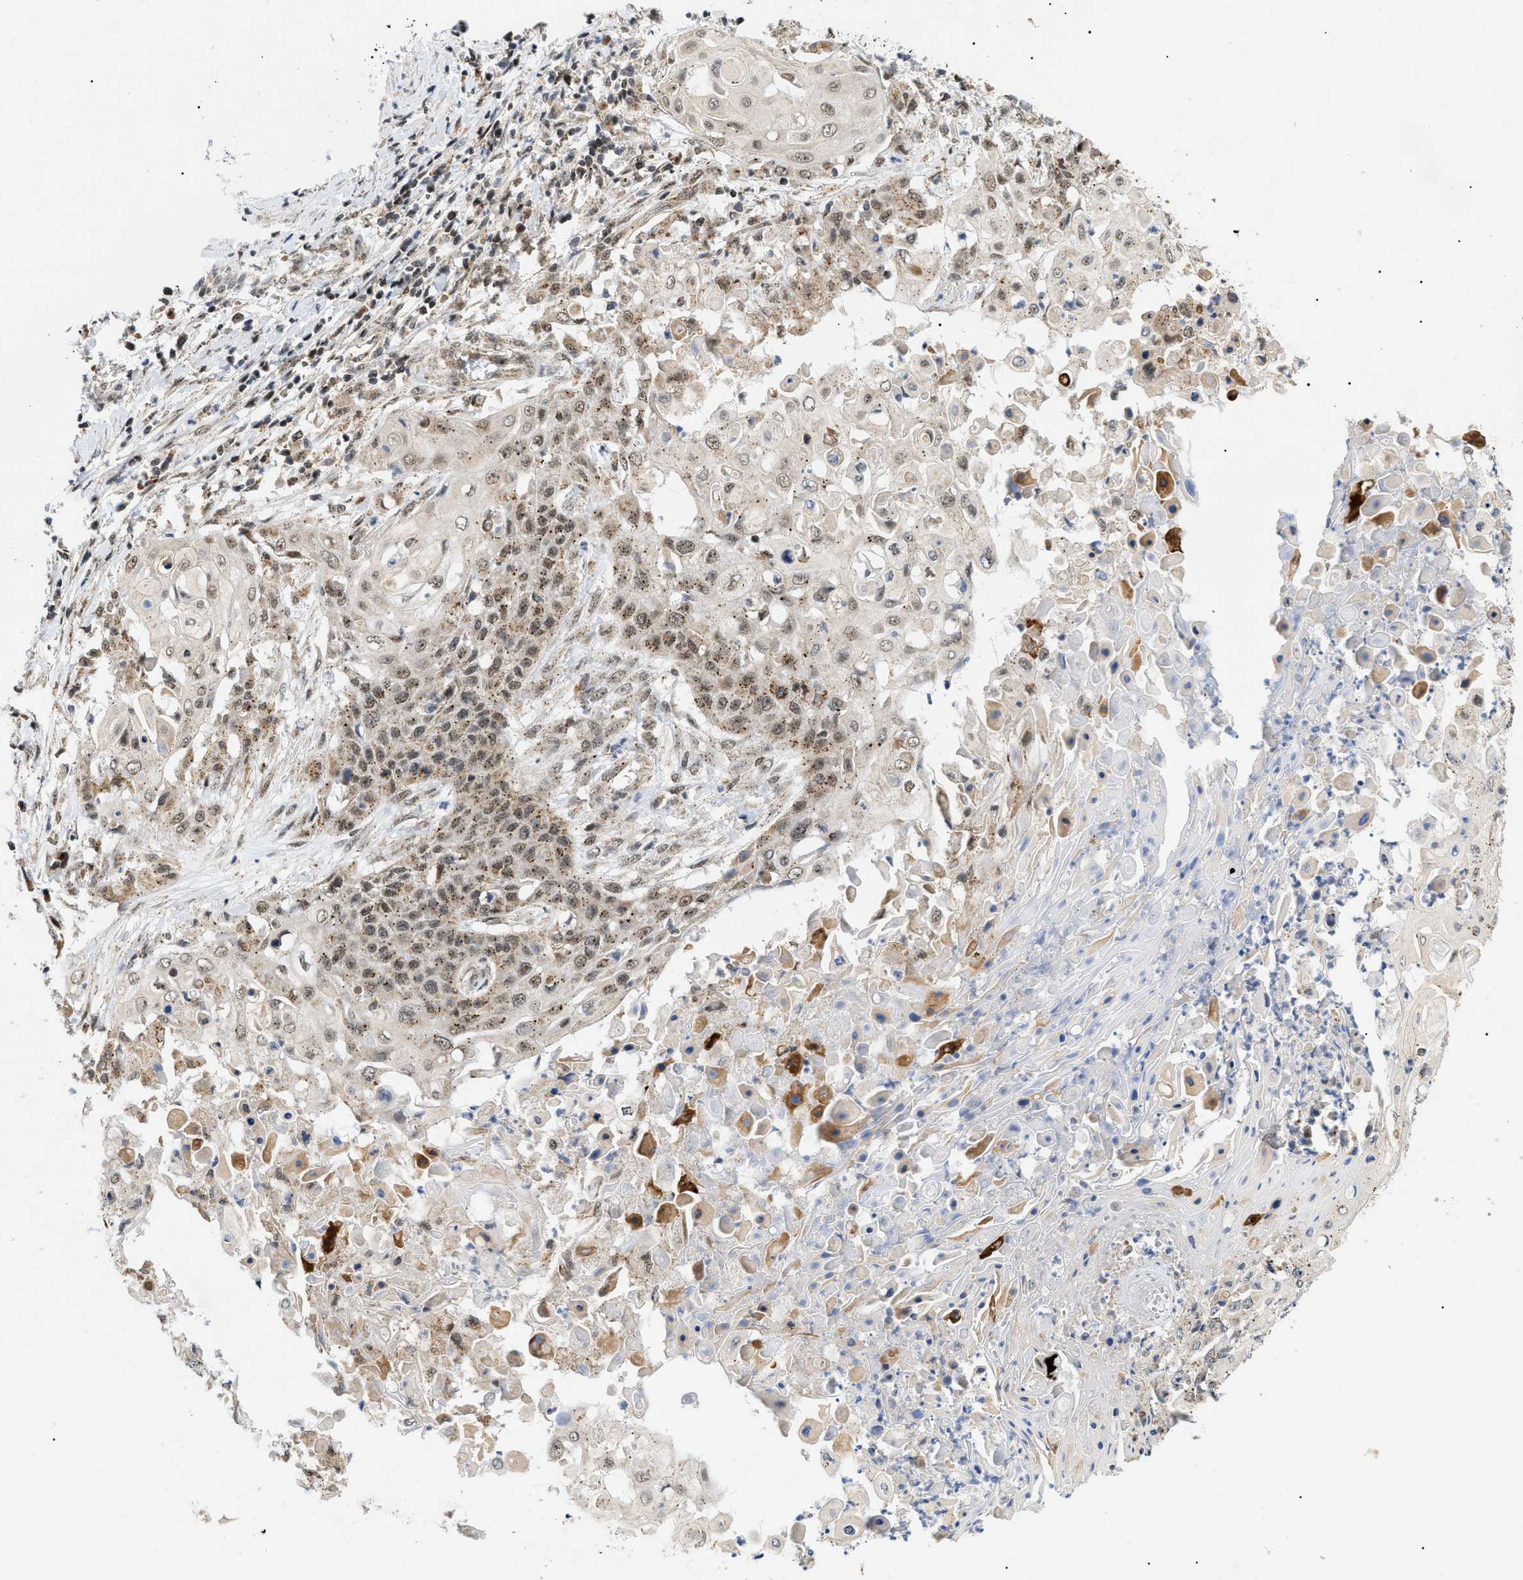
{"staining": {"intensity": "moderate", "quantity": "<25%", "location": "cytoplasmic/membranous"}, "tissue": "cervical cancer", "cell_type": "Tumor cells", "image_type": "cancer", "snomed": [{"axis": "morphology", "description": "Squamous cell carcinoma, NOS"}, {"axis": "topography", "description": "Cervix"}], "caption": "Squamous cell carcinoma (cervical) tissue displays moderate cytoplasmic/membranous positivity in about <25% of tumor cells", "gene": "ZBTB11", "patient": {"sex": "female", "age": 39}}